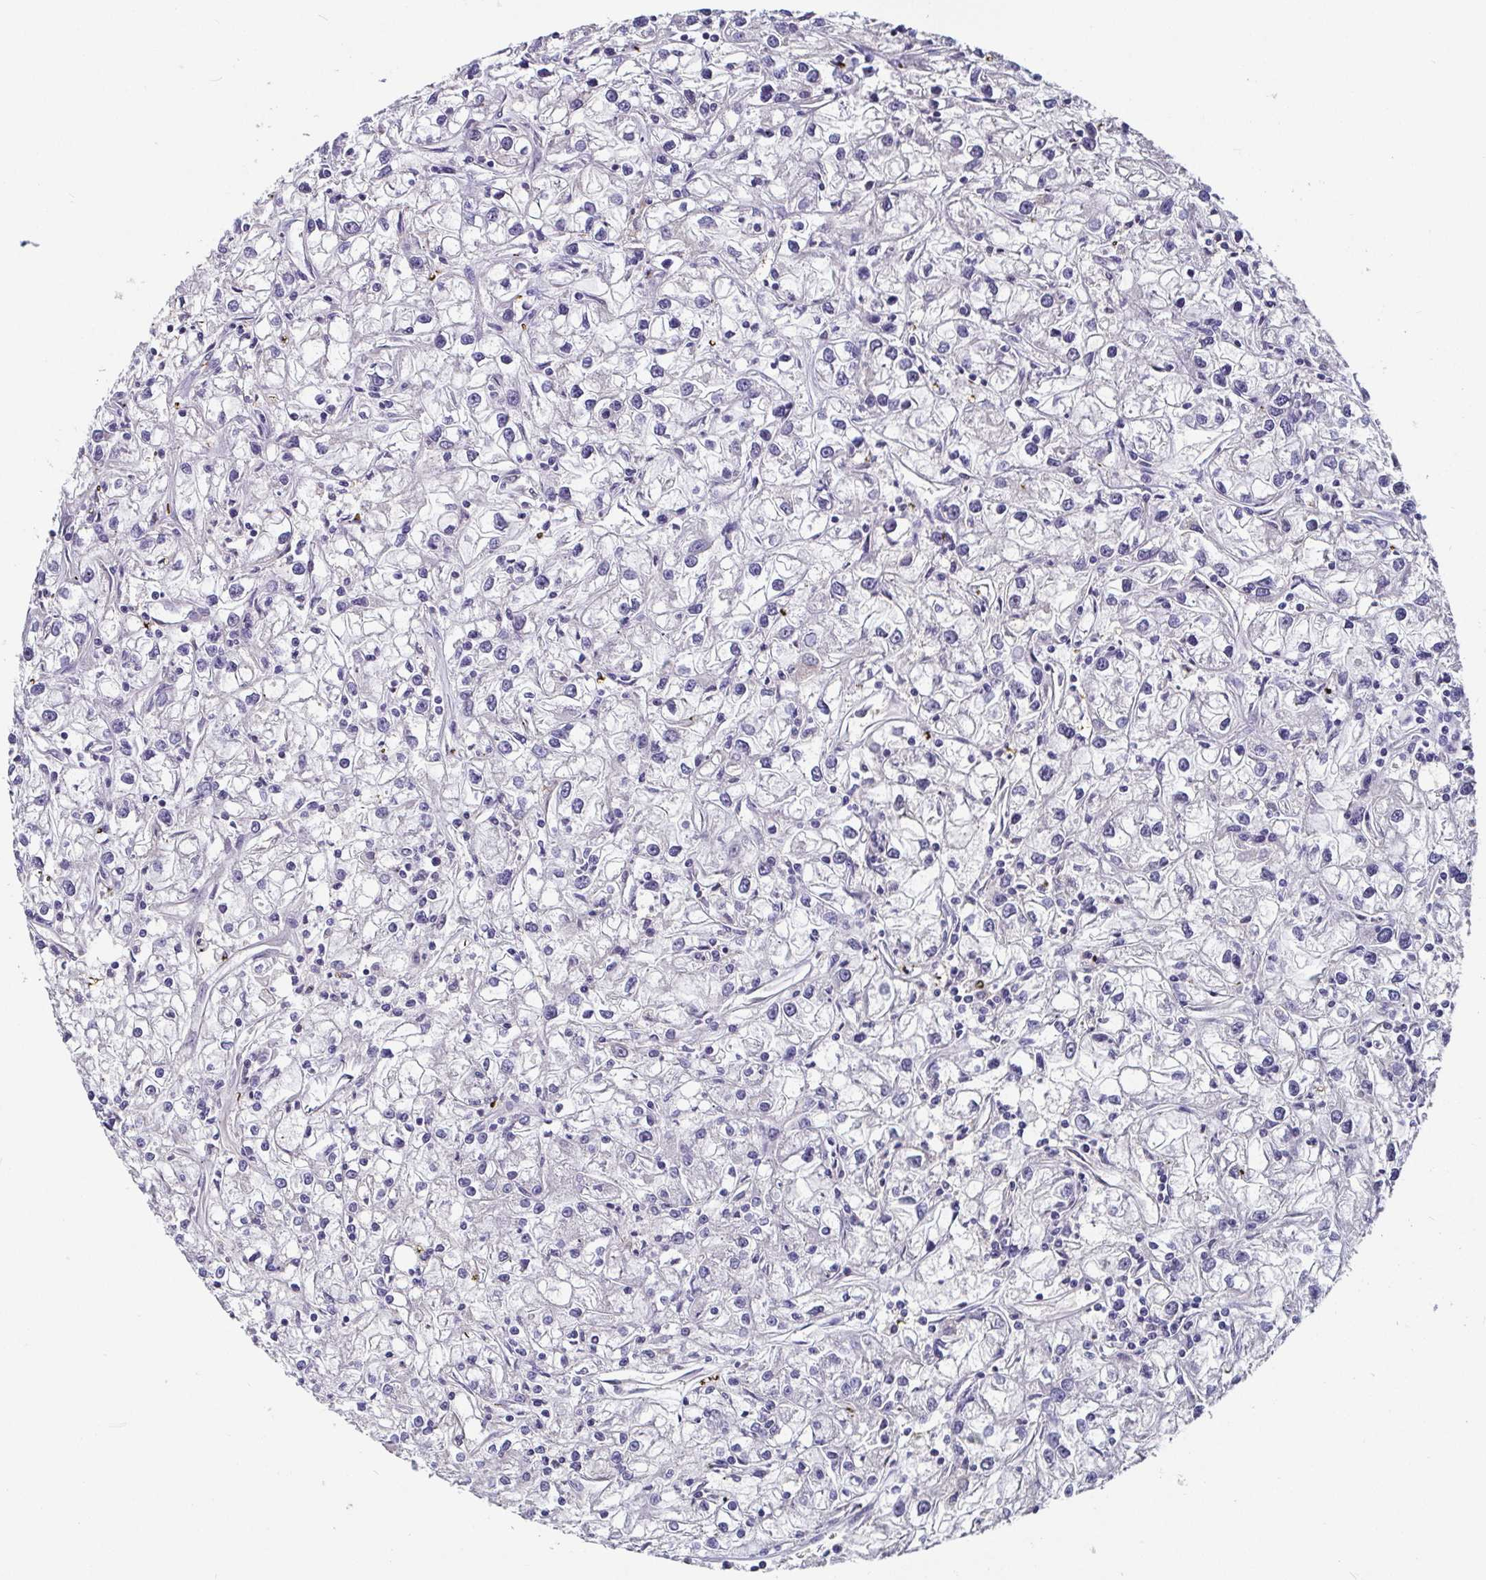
{"staining": {"intensity": "negative", "quantity": "none", "location": "none"}, "tissue": "renal cancer", "cell_type": "Tumor cells", "image_type": "cancer", "snomed": [{"axis": "morphology", "description": "Adenocarcinoma, NOS"}, {"axis": "topography", "description": "Kidney"}], "caption": "This is an immunohistochemistry histopathology image of renal adenocarcinoma. There is no positivity in tumor cells.", "gene": "ADAMTS6", "patient": {"sex": "female", "age": 59}}